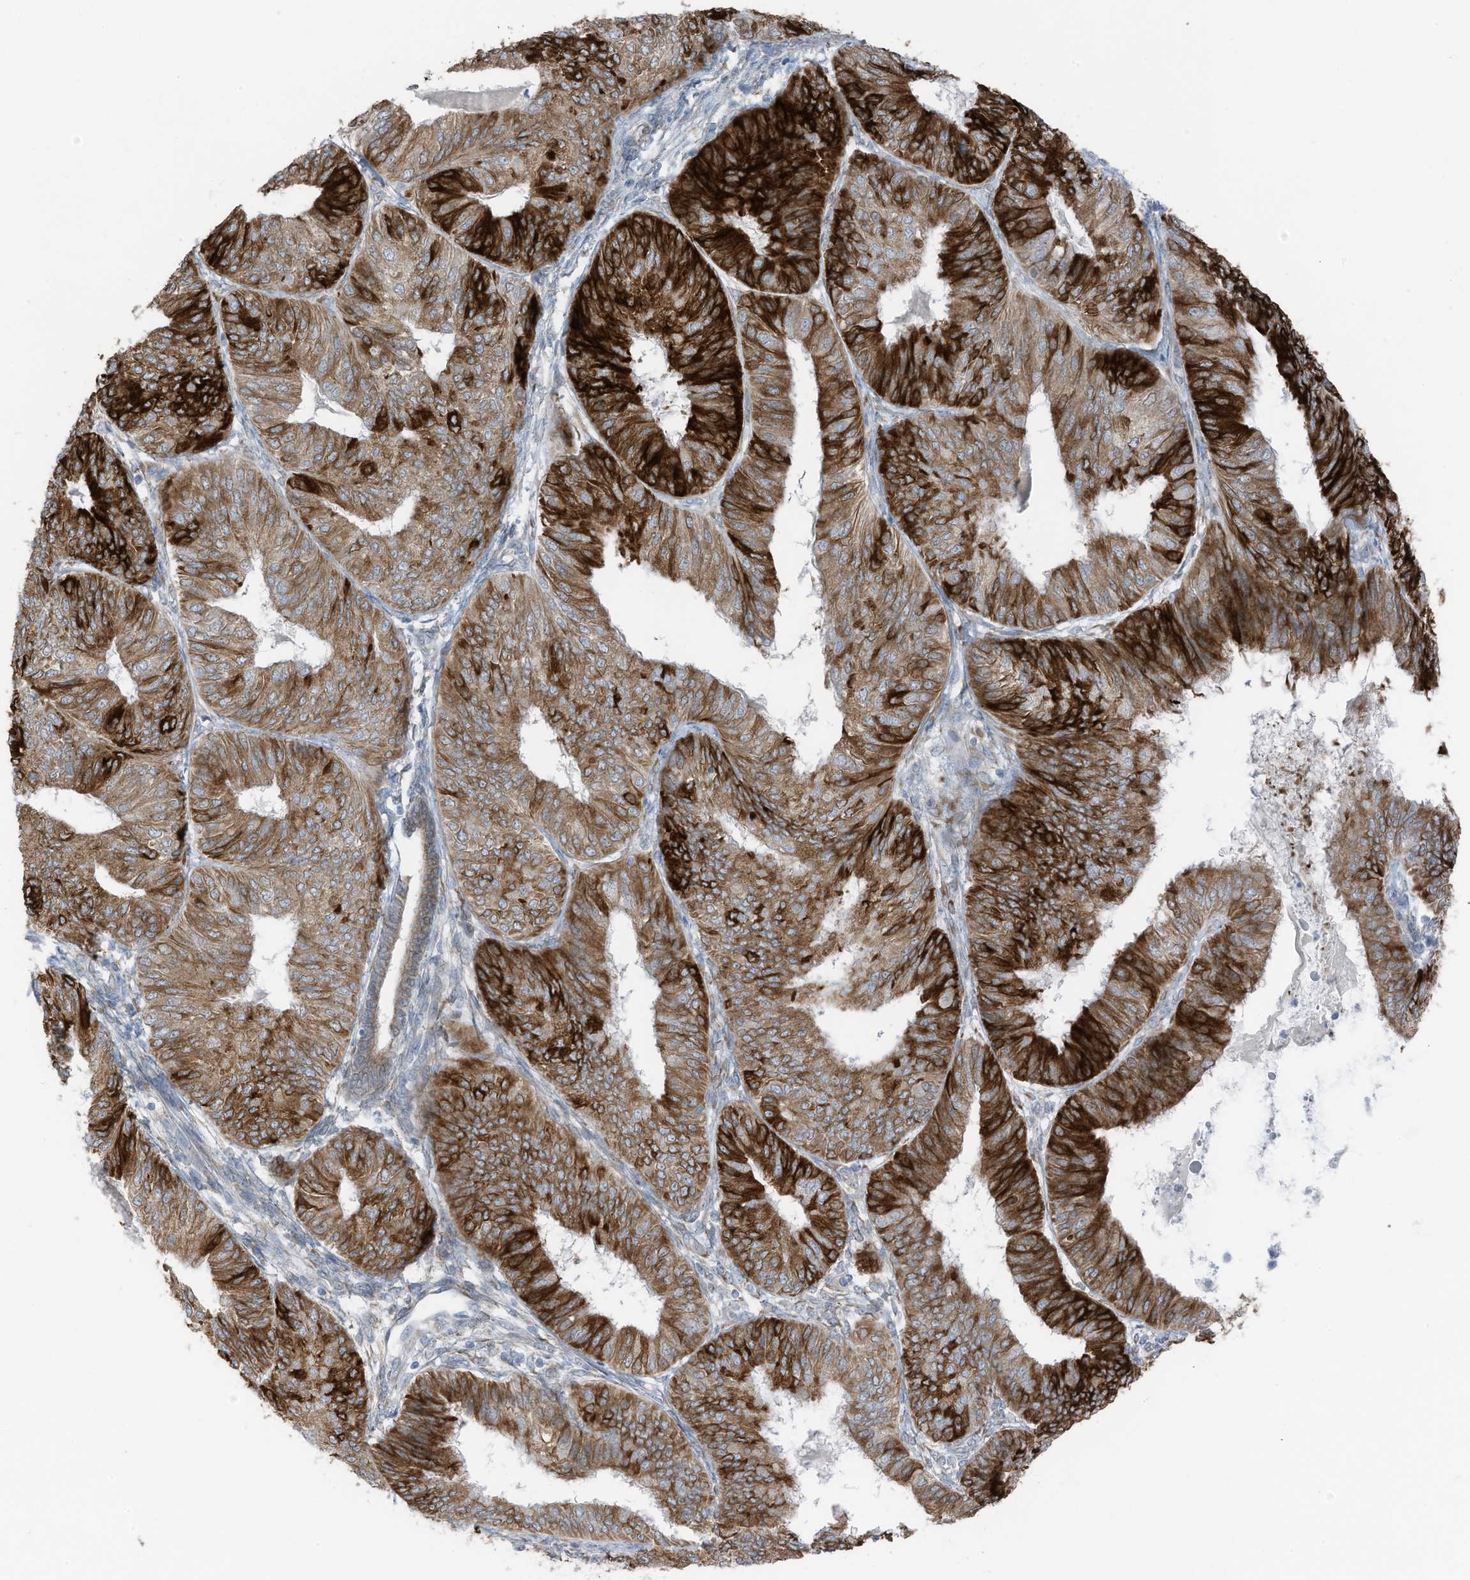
{"staining": {"intensity": "strong", "quantity": ">75%", "location": "cytoplasmic/membranous"}, "tissue": "endometrial cancer", "cell_type": "Tumor cells", "image_type": "cancer", "snomed": [{"axis": "morphology", "description": "Adenocarcinoma, NOS"}, {"axis": "topography", "description": "Endometrium"}], "caption": "The micrograph reveals immunohistochemical staining of adenocarcinoma (endometrial). There is strong cytoplasmic/membranous expression is seen in about >75% of tumor cells. (Stains: DAB in brown, nuclei in blue, Microscopy: brightfield microscopy at high magnification).", "gene": "ARHGEF33", "patient": {"sex": "female", "age": 58}}